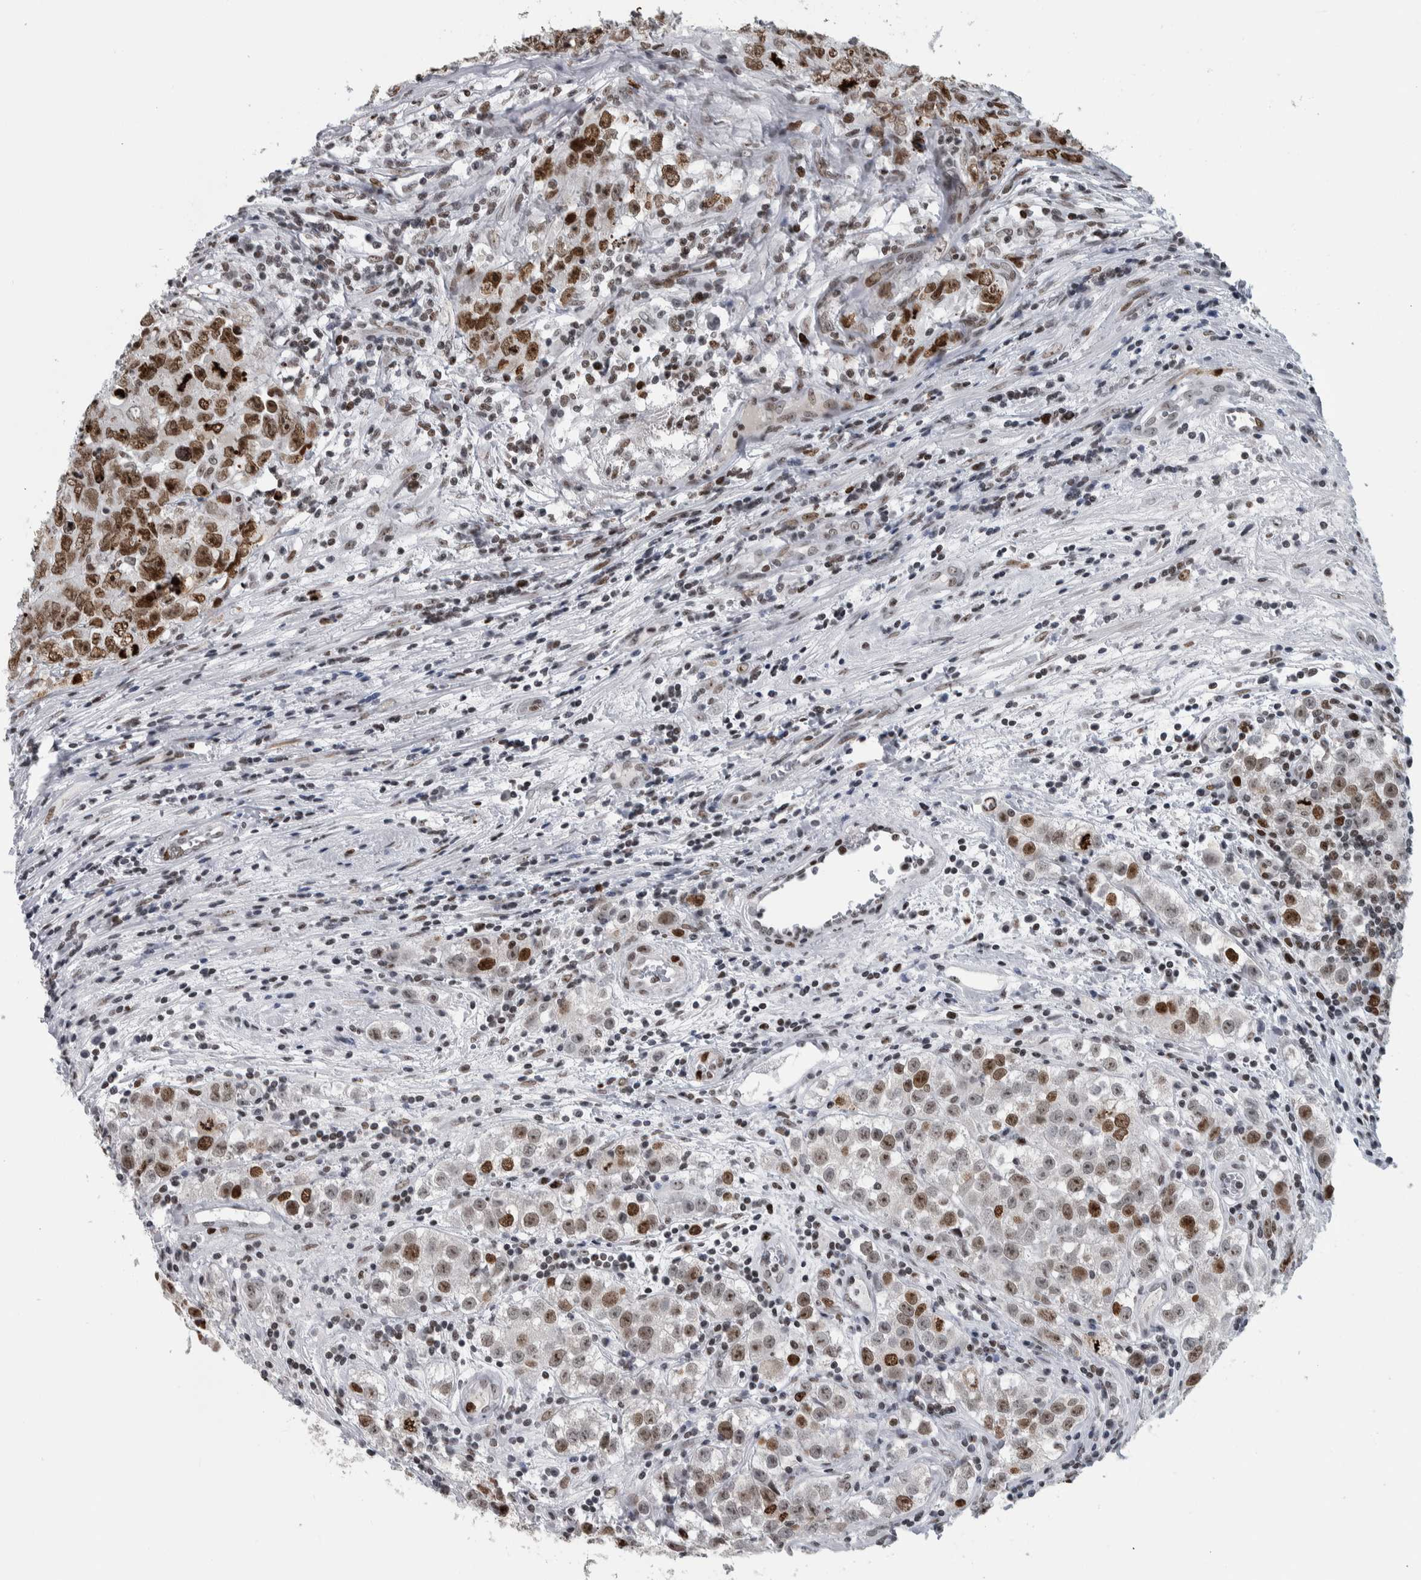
{"staining": {"intensity": "moderate", "quantity": ">75%", "location": "nuclear"}, "tissue": "testis cancer", "cell_type": "Tumor cells", "image_type": "cancer", "snomed": [{"axis": "morphology", "description": "Seminoma, NOS"}, {"axis": "morphology", "description": "Carcinoma, Embryonal, NOS"}, {"axis": "topography", "description": "Testis"}], "caption": "A medium amount of moderate nuclear positivity is identified in about >75% of tumor cells in embryonal carcinoma (testis) tissue.", "gene": "TOP2B", "patient": {"sex": "male", "age": 43}}